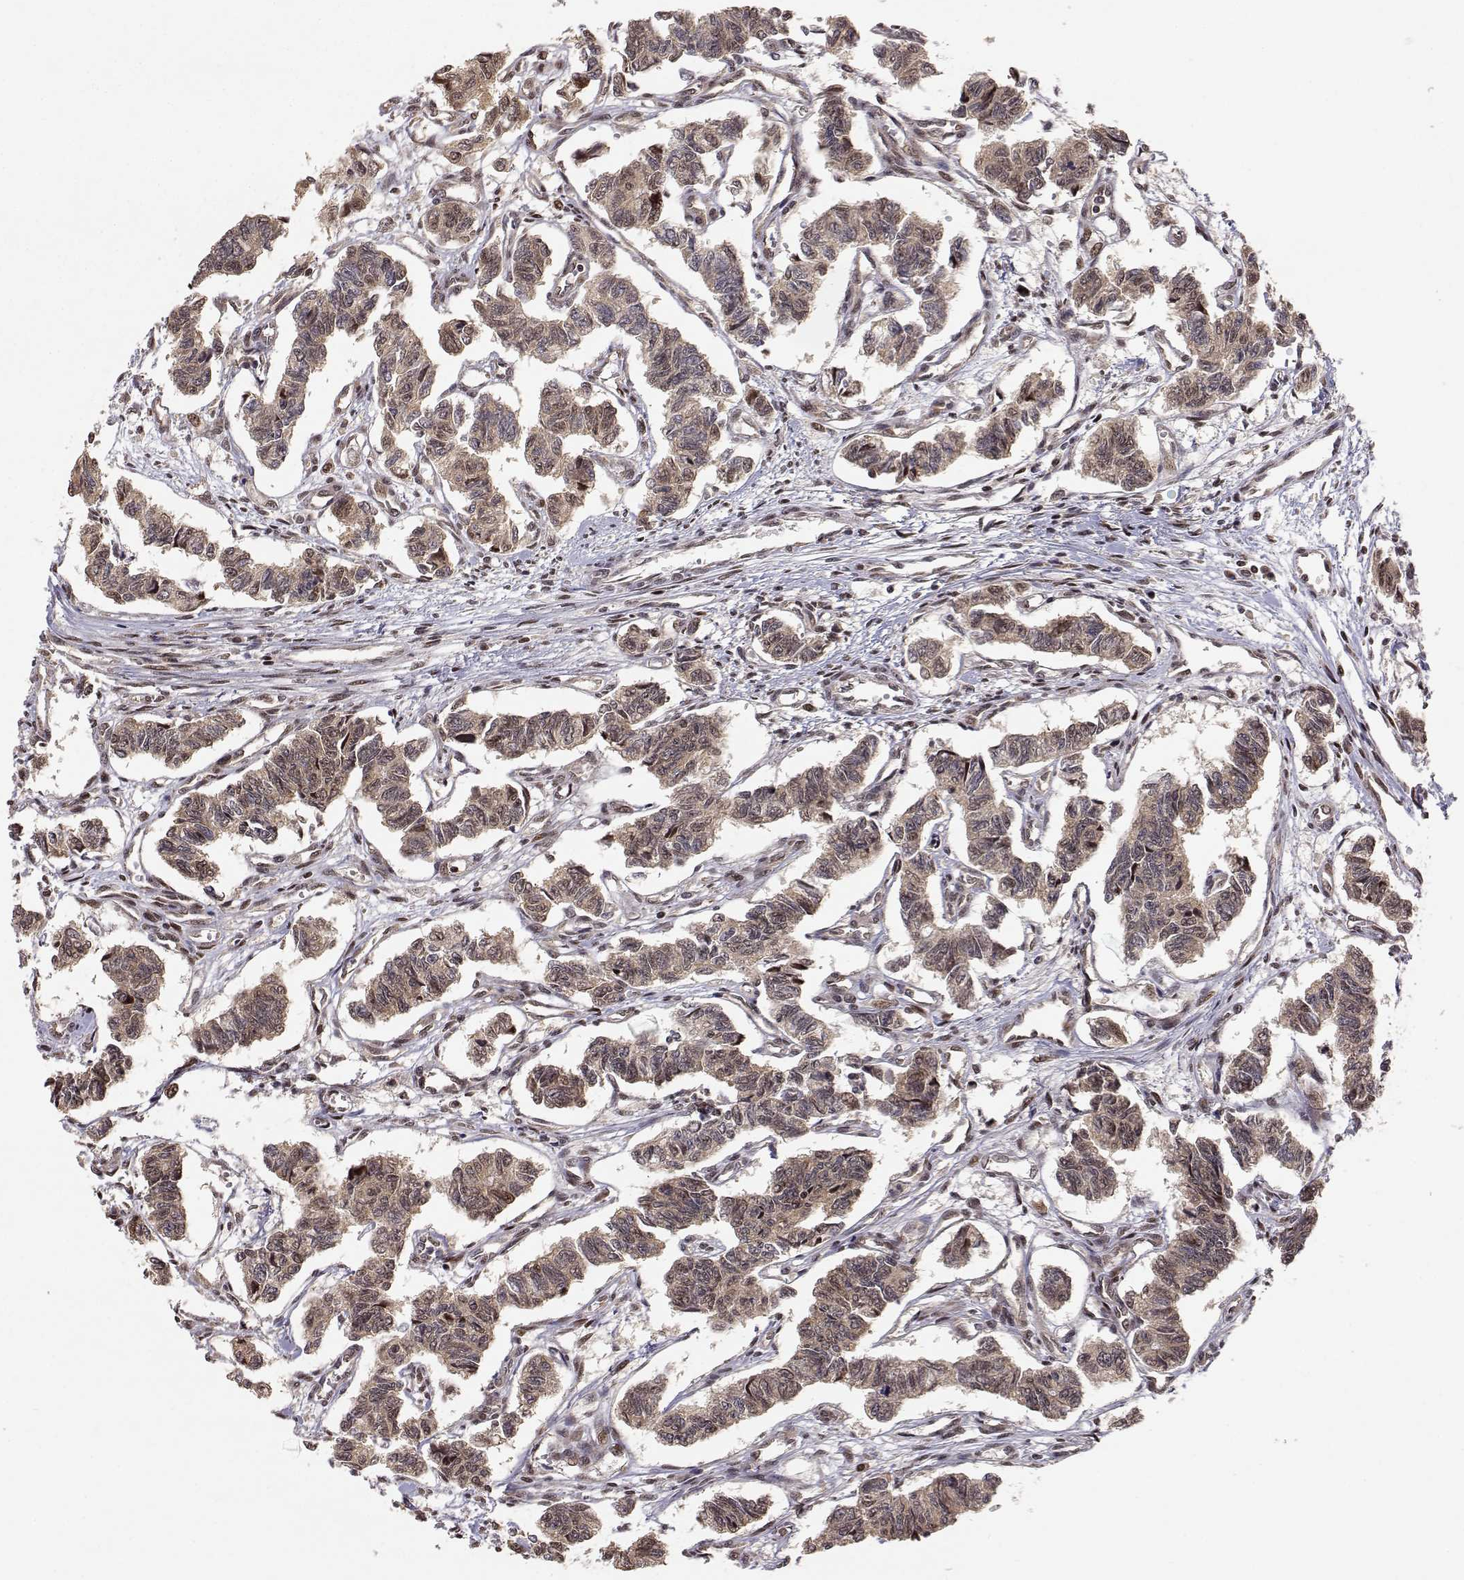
{"staining": {"intensity": "weak", "quantity": ">75%", "location": "cytoplasmic/membranous"}, "tissue": "carcinoid", "cell_type": "Tumor cells", "image_type": "cancer", "snomed": [{"axis": "morphology", "description": "Carcinoid, malignant, NOS"}, {"axis": "topography", "description": "Kidney"}], "caption": "A photomicrograph of malignant carcinoid stained for a protein demonstrates weak cytoplasmic/membranous brown staining in tumor cells. Nuclei are stained in blue.", "gene": "BRCA1", "patient": {"sex": "female", "age": 41}}